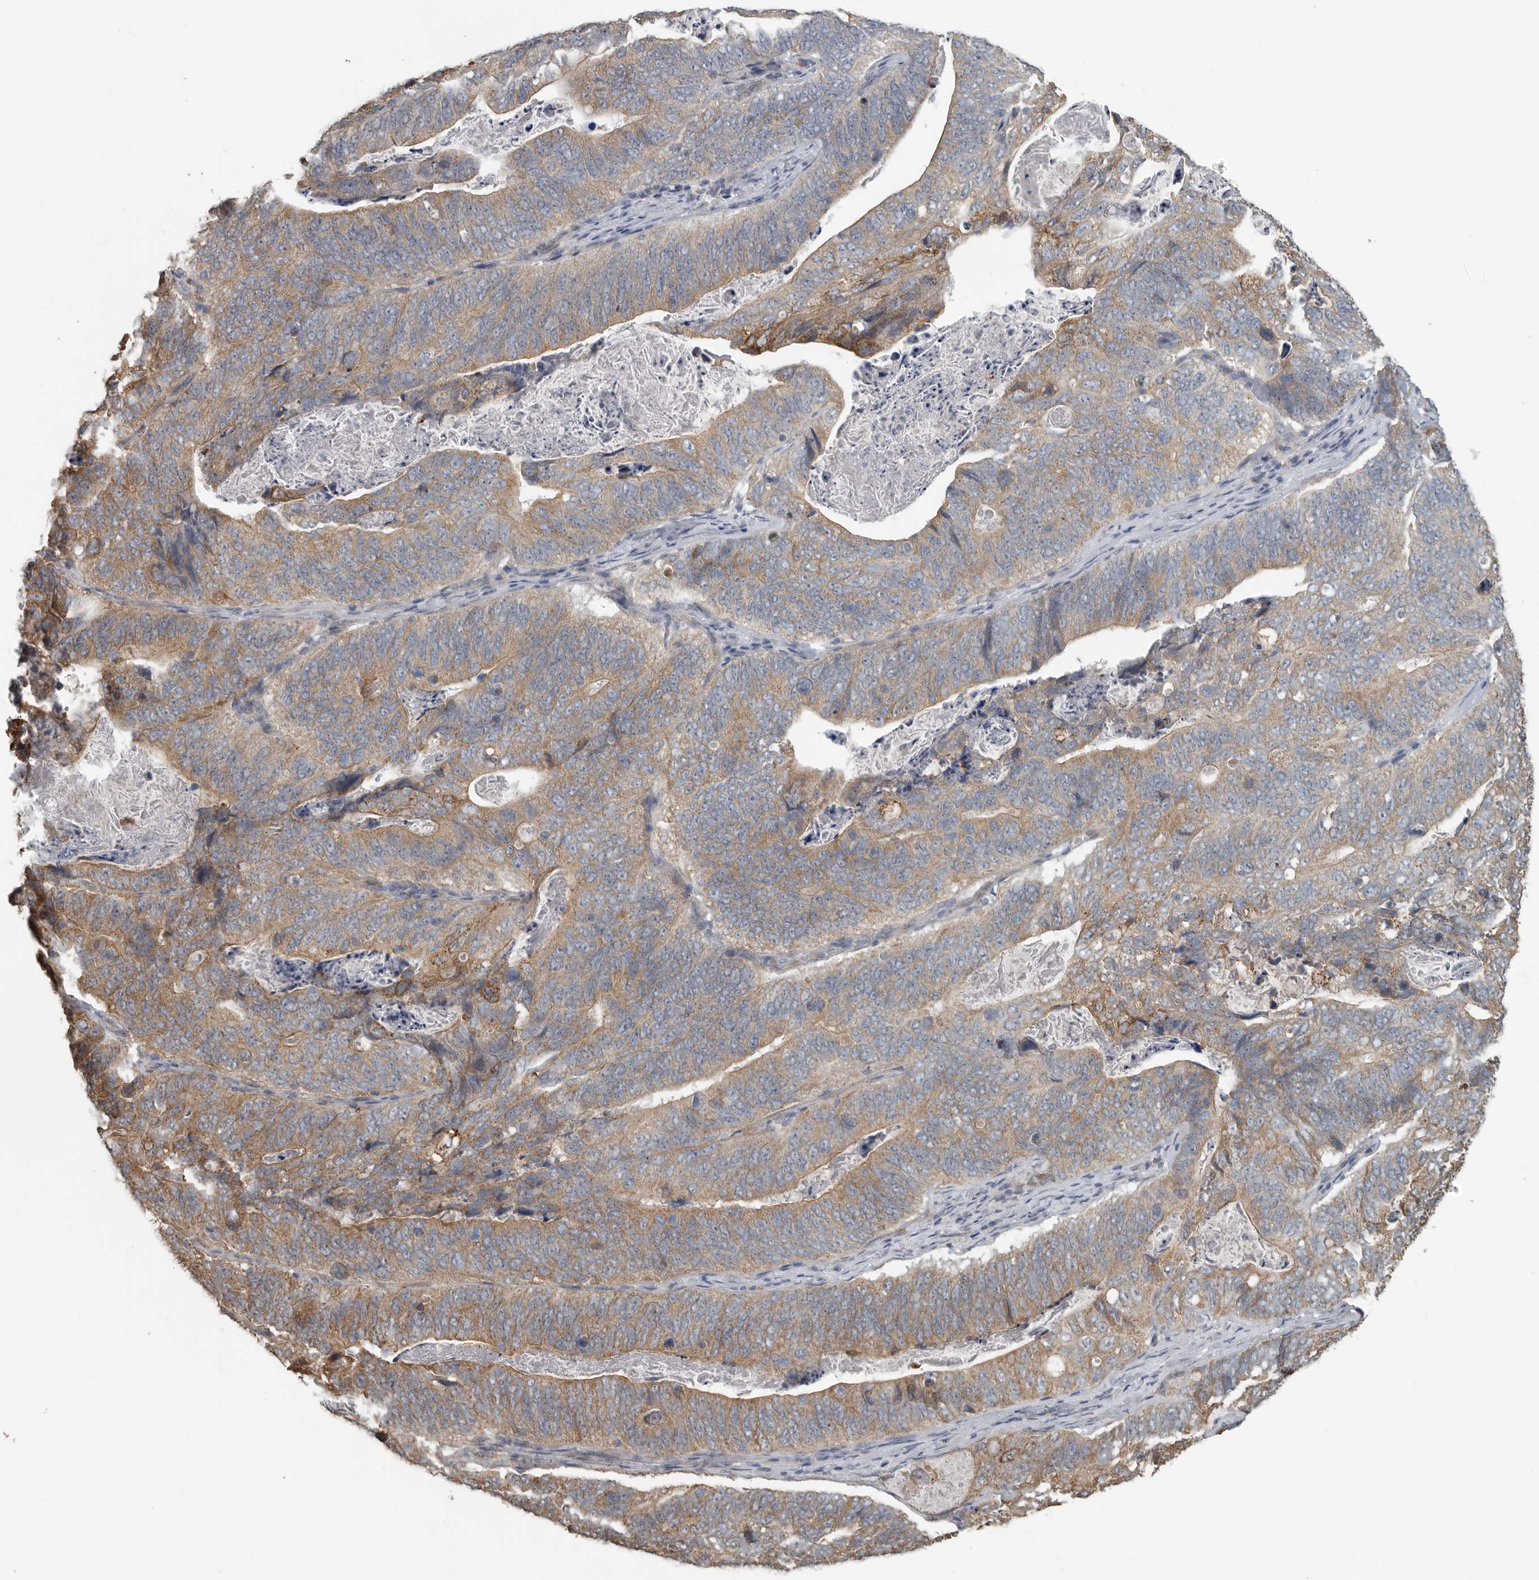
{"staining": {"intensity": "moderate", "quantity": "25%-75%", "location": "cytoplasmic/membranous"}, "tissue": "stomach cancer", "cell_type": "Tumor cells", "image_type": "cancer", "snomed": [{"axis": "morphology", "description": "Normal tissue, NOS"}, {"axis": "morphology", "description": "Adenocarcinoma, NOS"}, {"axis": "topography", "description": "Stomach"}], "caption": "Protein staining exhibits moderate cytoplasmic/membranous positivity in about 25%-75% of tumor cells in stomach adenocarcinoma.", "gene": "AFAP1", "patient": {"sex": "female", "age": 89}}